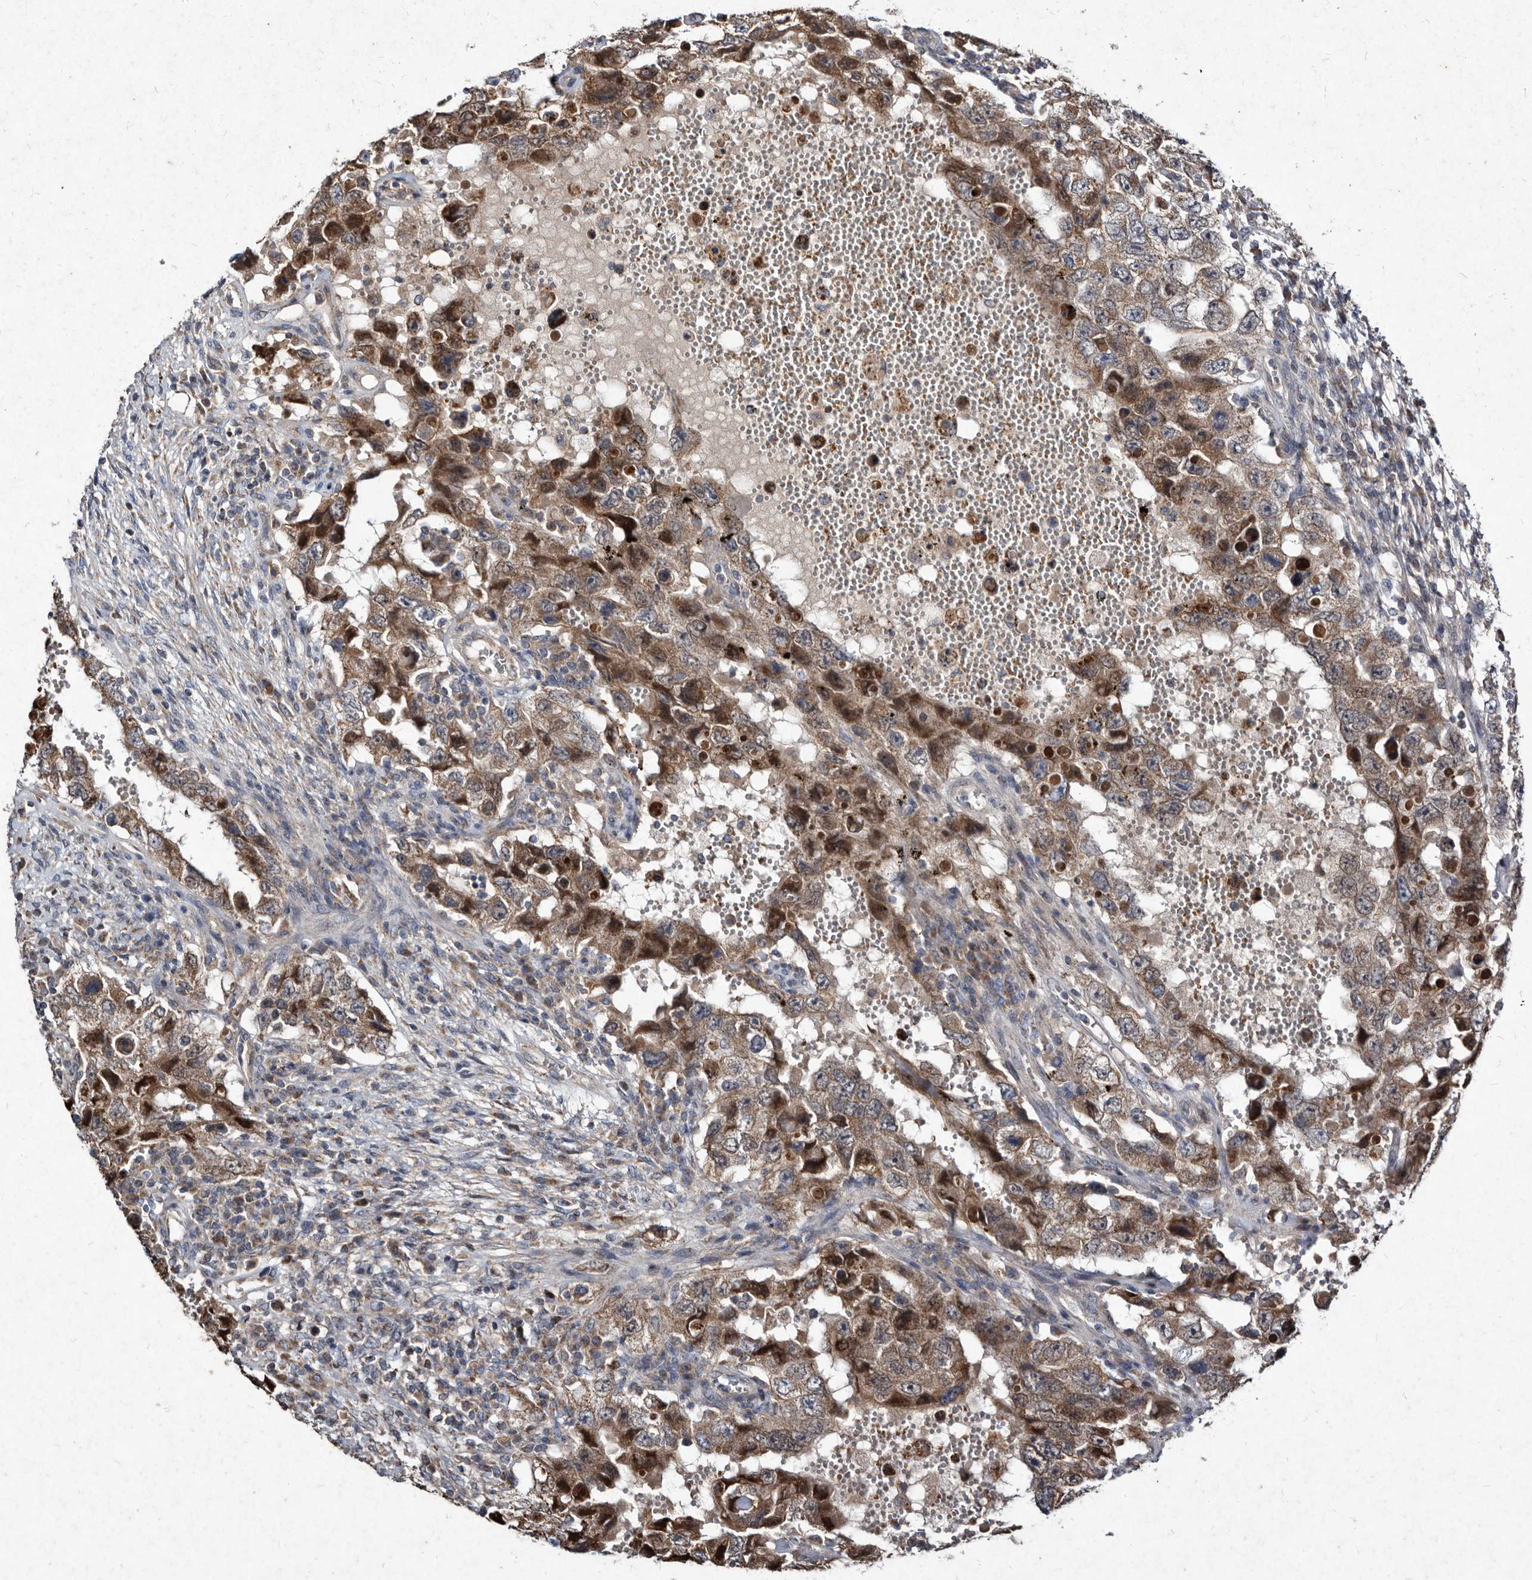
{"staining": {"intensity": "moderate", "quantity": ">75%", "location": "cytoplasmic/membranous"}, "tissue": "testis cancer", "cell_type": "Tumor cells", "image_type": "cancer", "snomed": [{"axis": "morphology", "description": "Carcinoma, Embryonal, NOS"}, {"axis": "topography", "description": "Testis"}], "caption": "Testis embryonal carcinoma tissue reveals moderate cytoplasmic/membranous staining in about >75% of tumor cells, visualized by immunohistochemistry.", "gene": "YPEL3", "patient": {"sex": "male", "age": 26}}